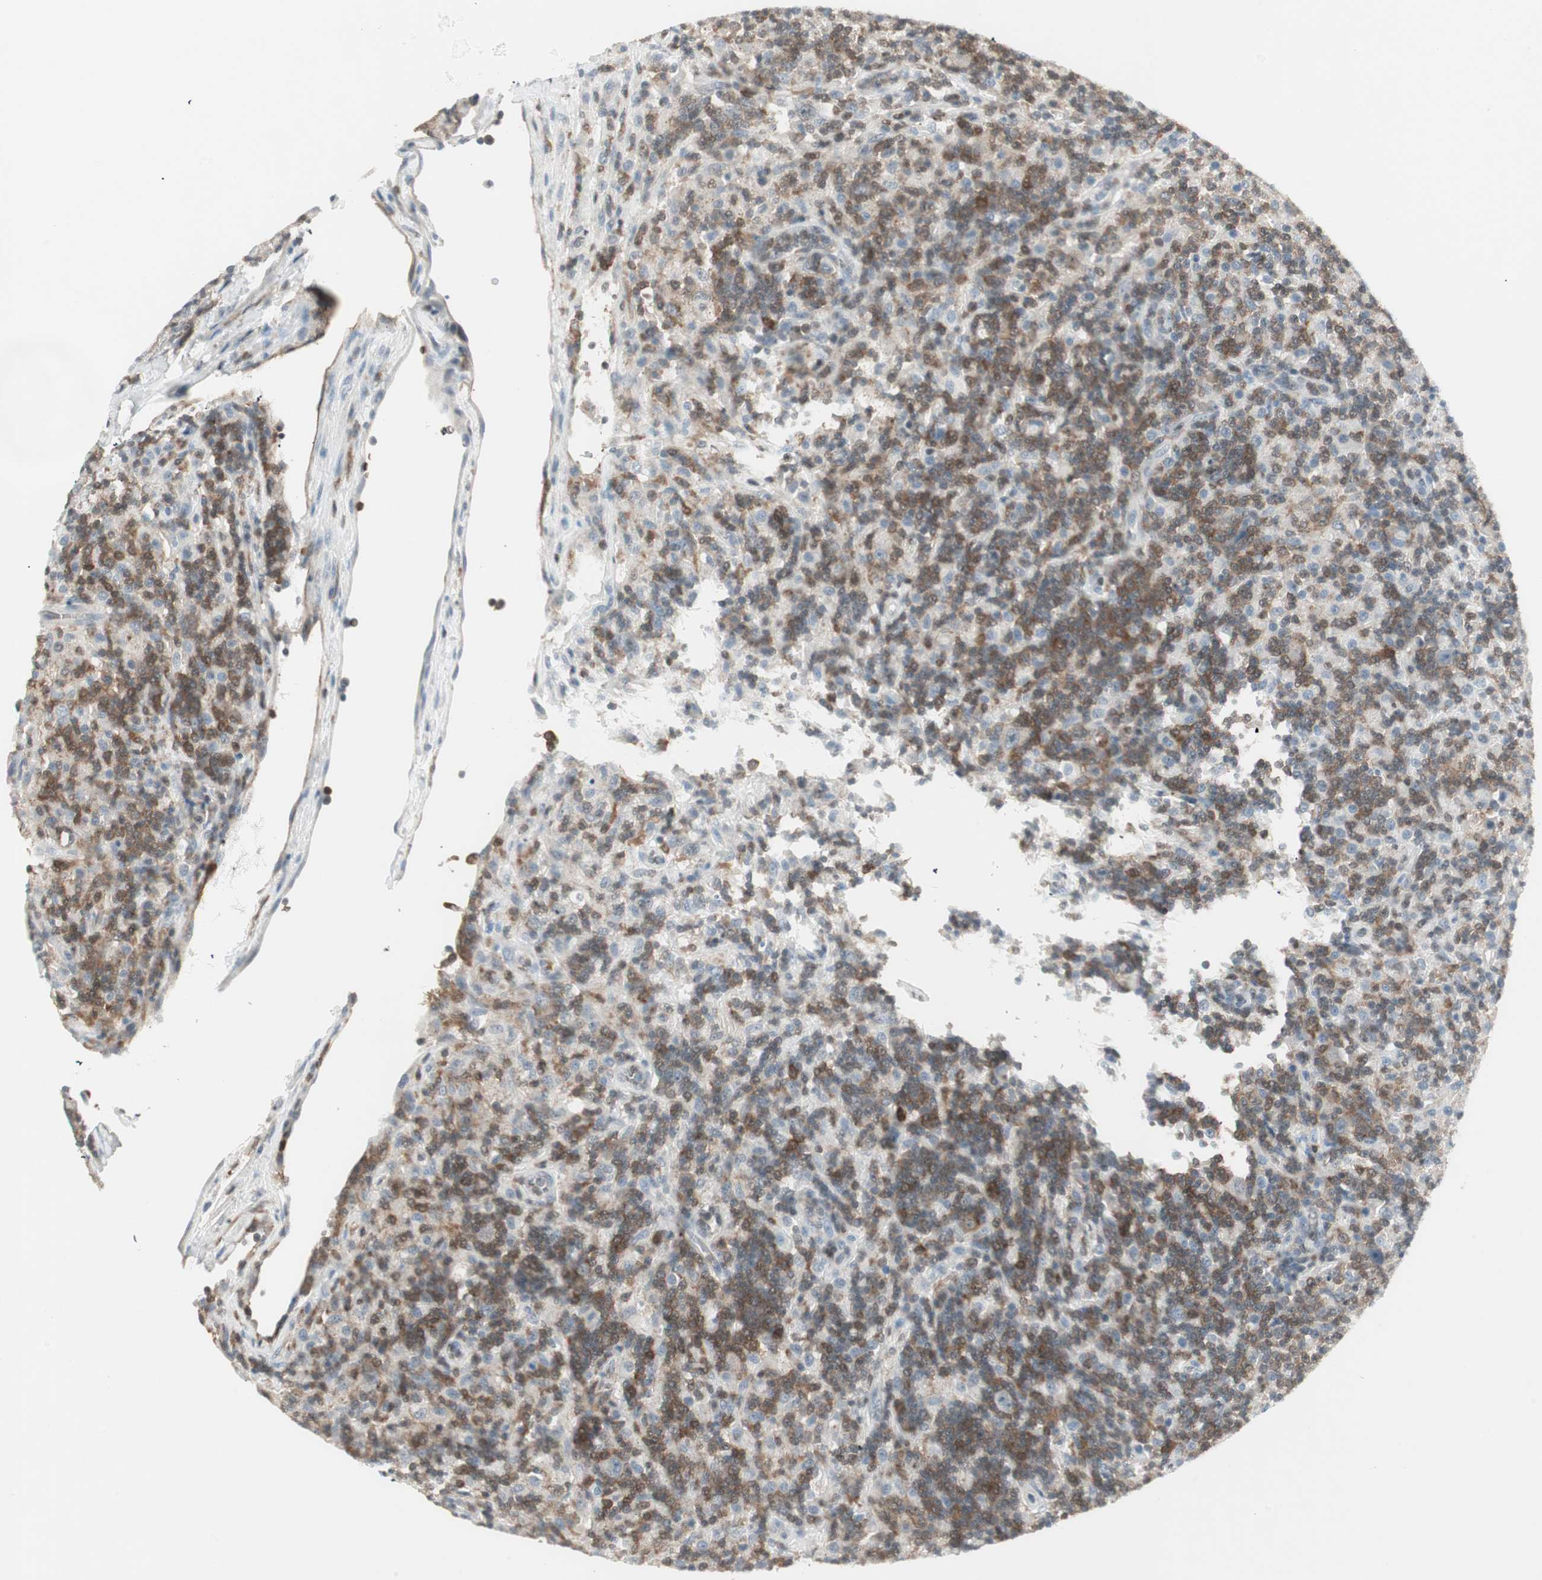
{"staining": {"intensity": "weak", "quantity": ">75%", "location": "cytoplasmic/membranous"}, "tissue": "lymphoma", "cell_type": "Tumor cells", "image_type": "cancer", "snomed": [{"axis": "morphology", "description": "Hodgkin's disease, NOS"}, {"axis": "topography", "description": "Lymph node"}], "caption": "This is an image of immunohistochemistry (IHC) staining of lymphoma, which shows weak positivity in the cytoplasmic/membranous of tumor cells.", "gene": "MAP4K1", "patient": {"sex": "male", "age": 70}}